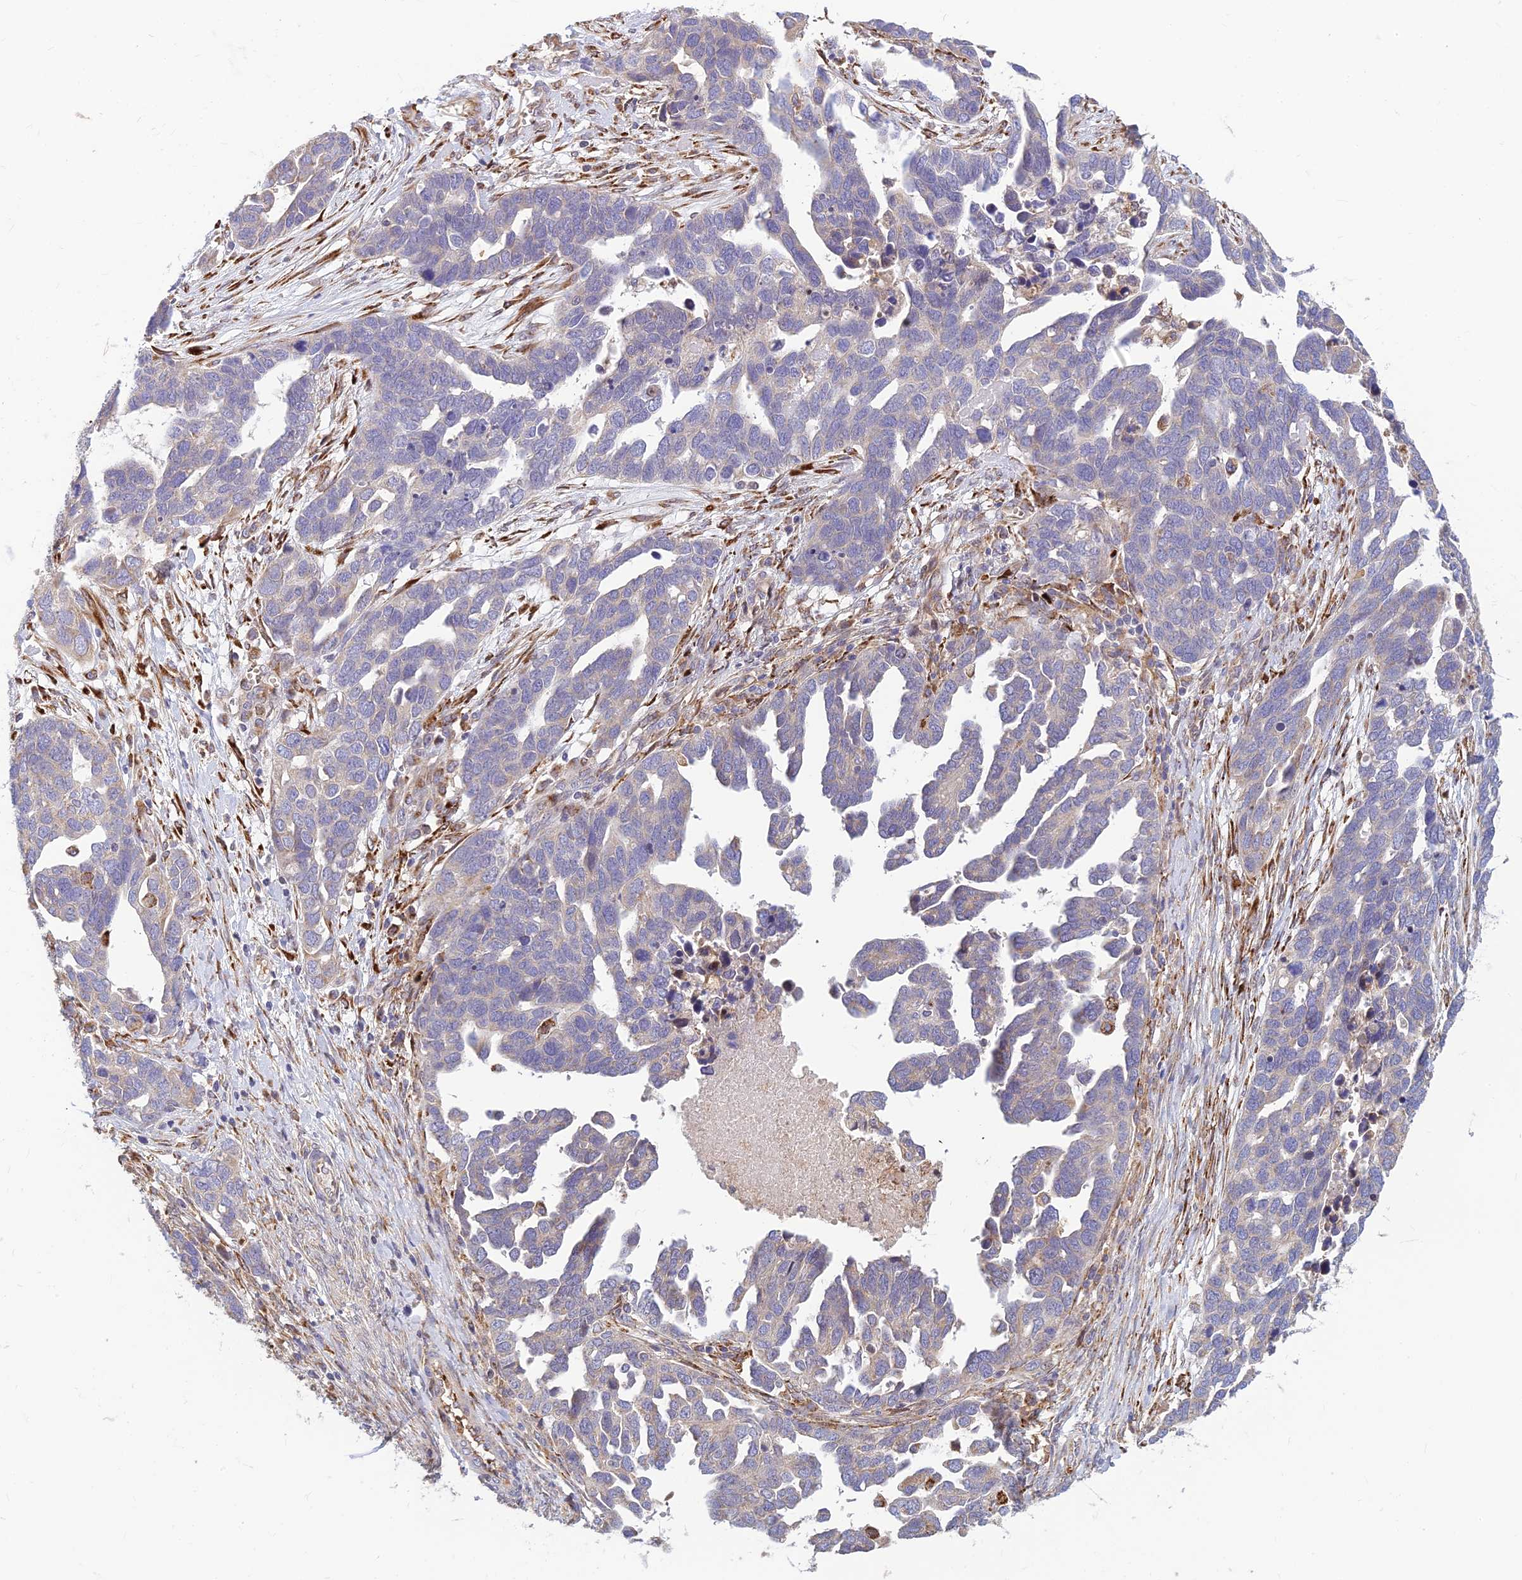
{"staining": {"intensity": "negative", "quantity": "none", "location": "none"}, "tissue": "ovarian cancer", "cell_type": "Tumor cells", "image_type": "cancer", "snomed": [{"axis": "morphology", "description": "Cystadenocarcinoma, serous, NOS"}, {"axis": "topography", "description": "Ovary"}], "caption": "The image demonstrates no significant positivity in tumor cells of ovarian cancer.", "gene": "UFSP2", "patient": {"sex": "female", "age": 54}}